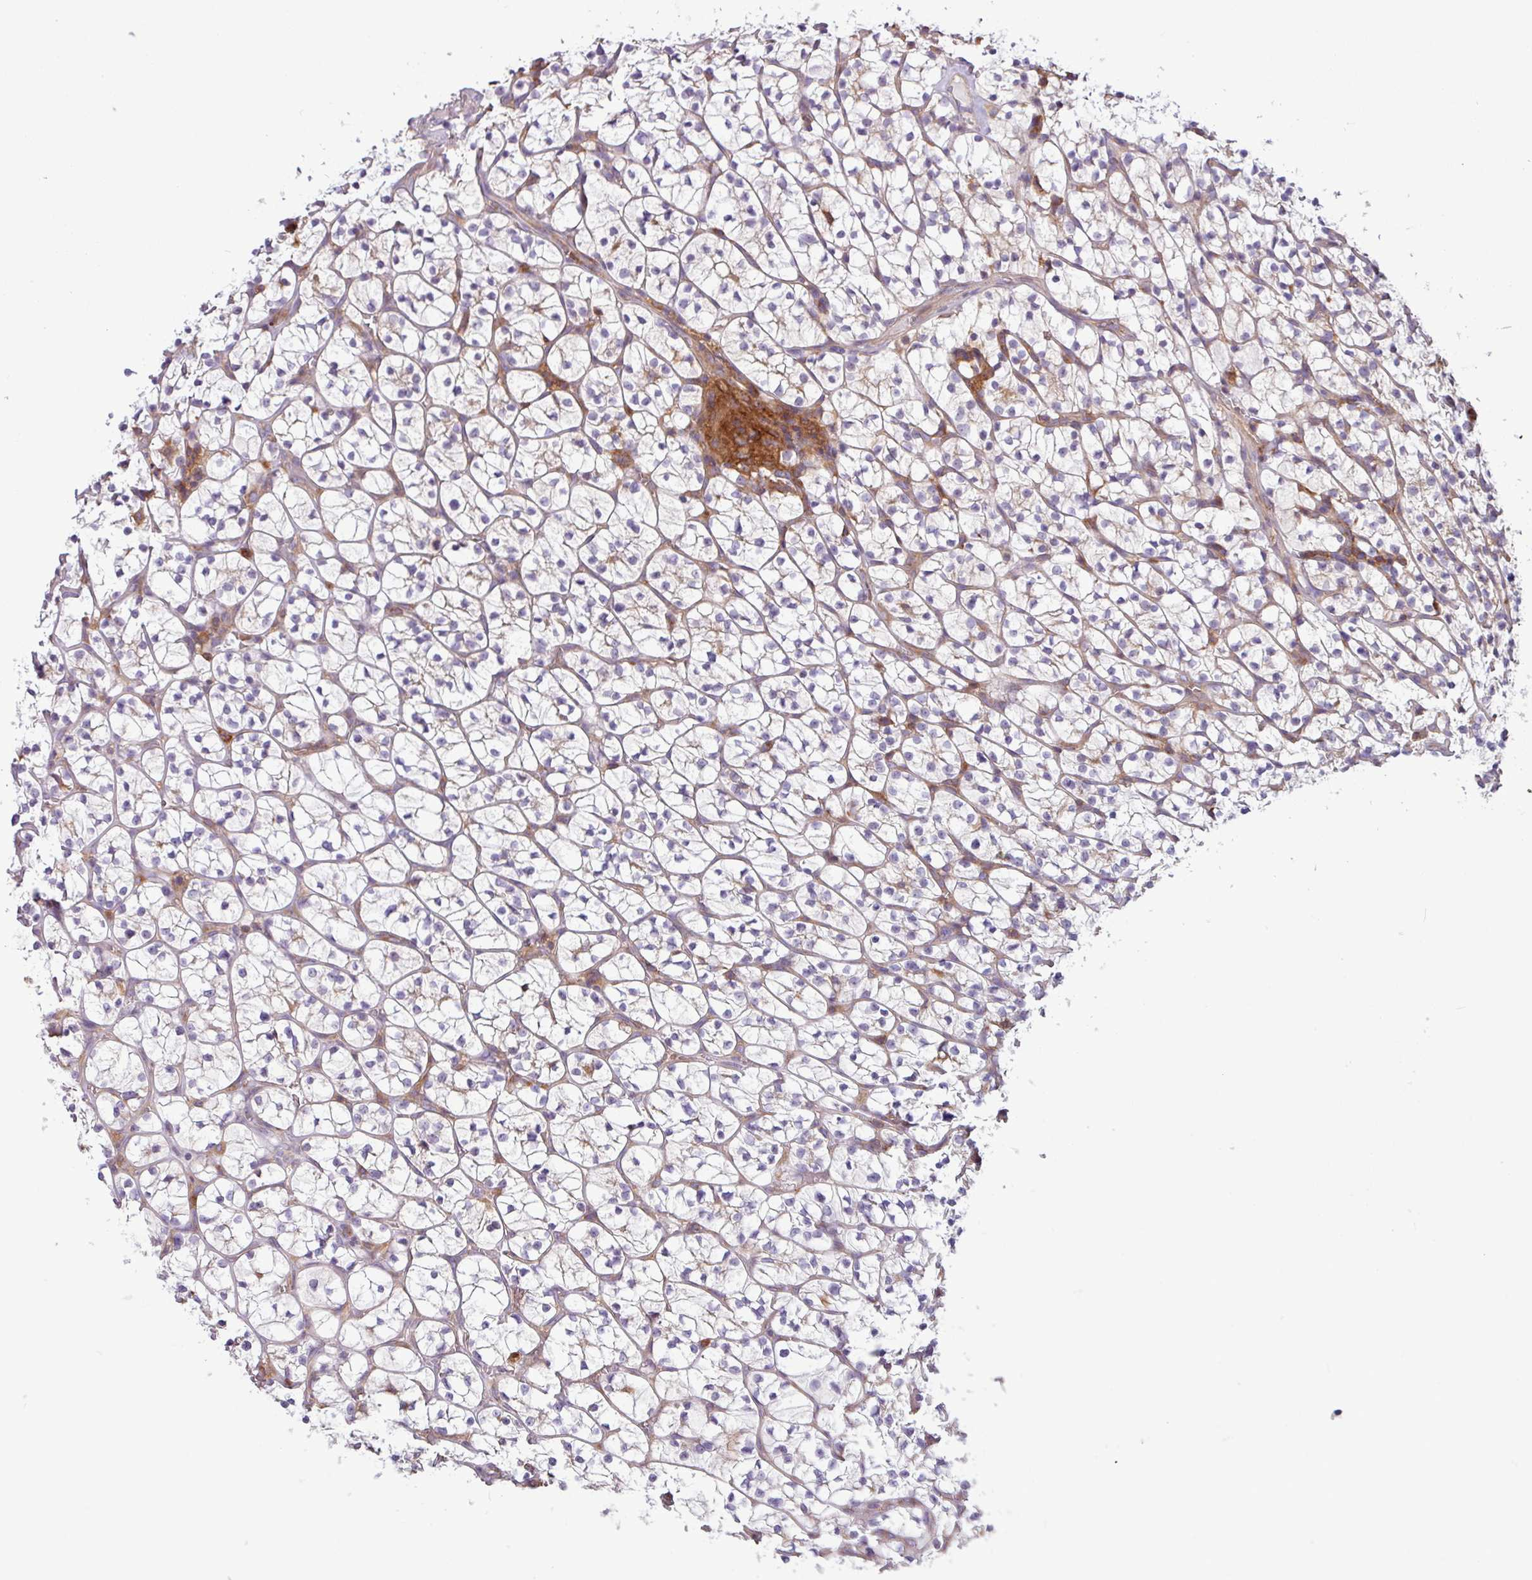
{"staining": {"intensity": "negative", "quantity": "none", "location": "none"}, "tissue": "renal cancer", "cell_type": "Tumor cells", "image_type": "cancer", "snomed": [{"axis": "morphology", "description": "Adenocarcinoma, NOS"}, {"axis": "topography", "description": "Kidney"}], "caption": "DAB immunohistochemical staining of human renal cancer demonstrates no significant expression in tumor cells.", "gene": "ACTR3", "patient": {"sex": "female", "age": 64}}